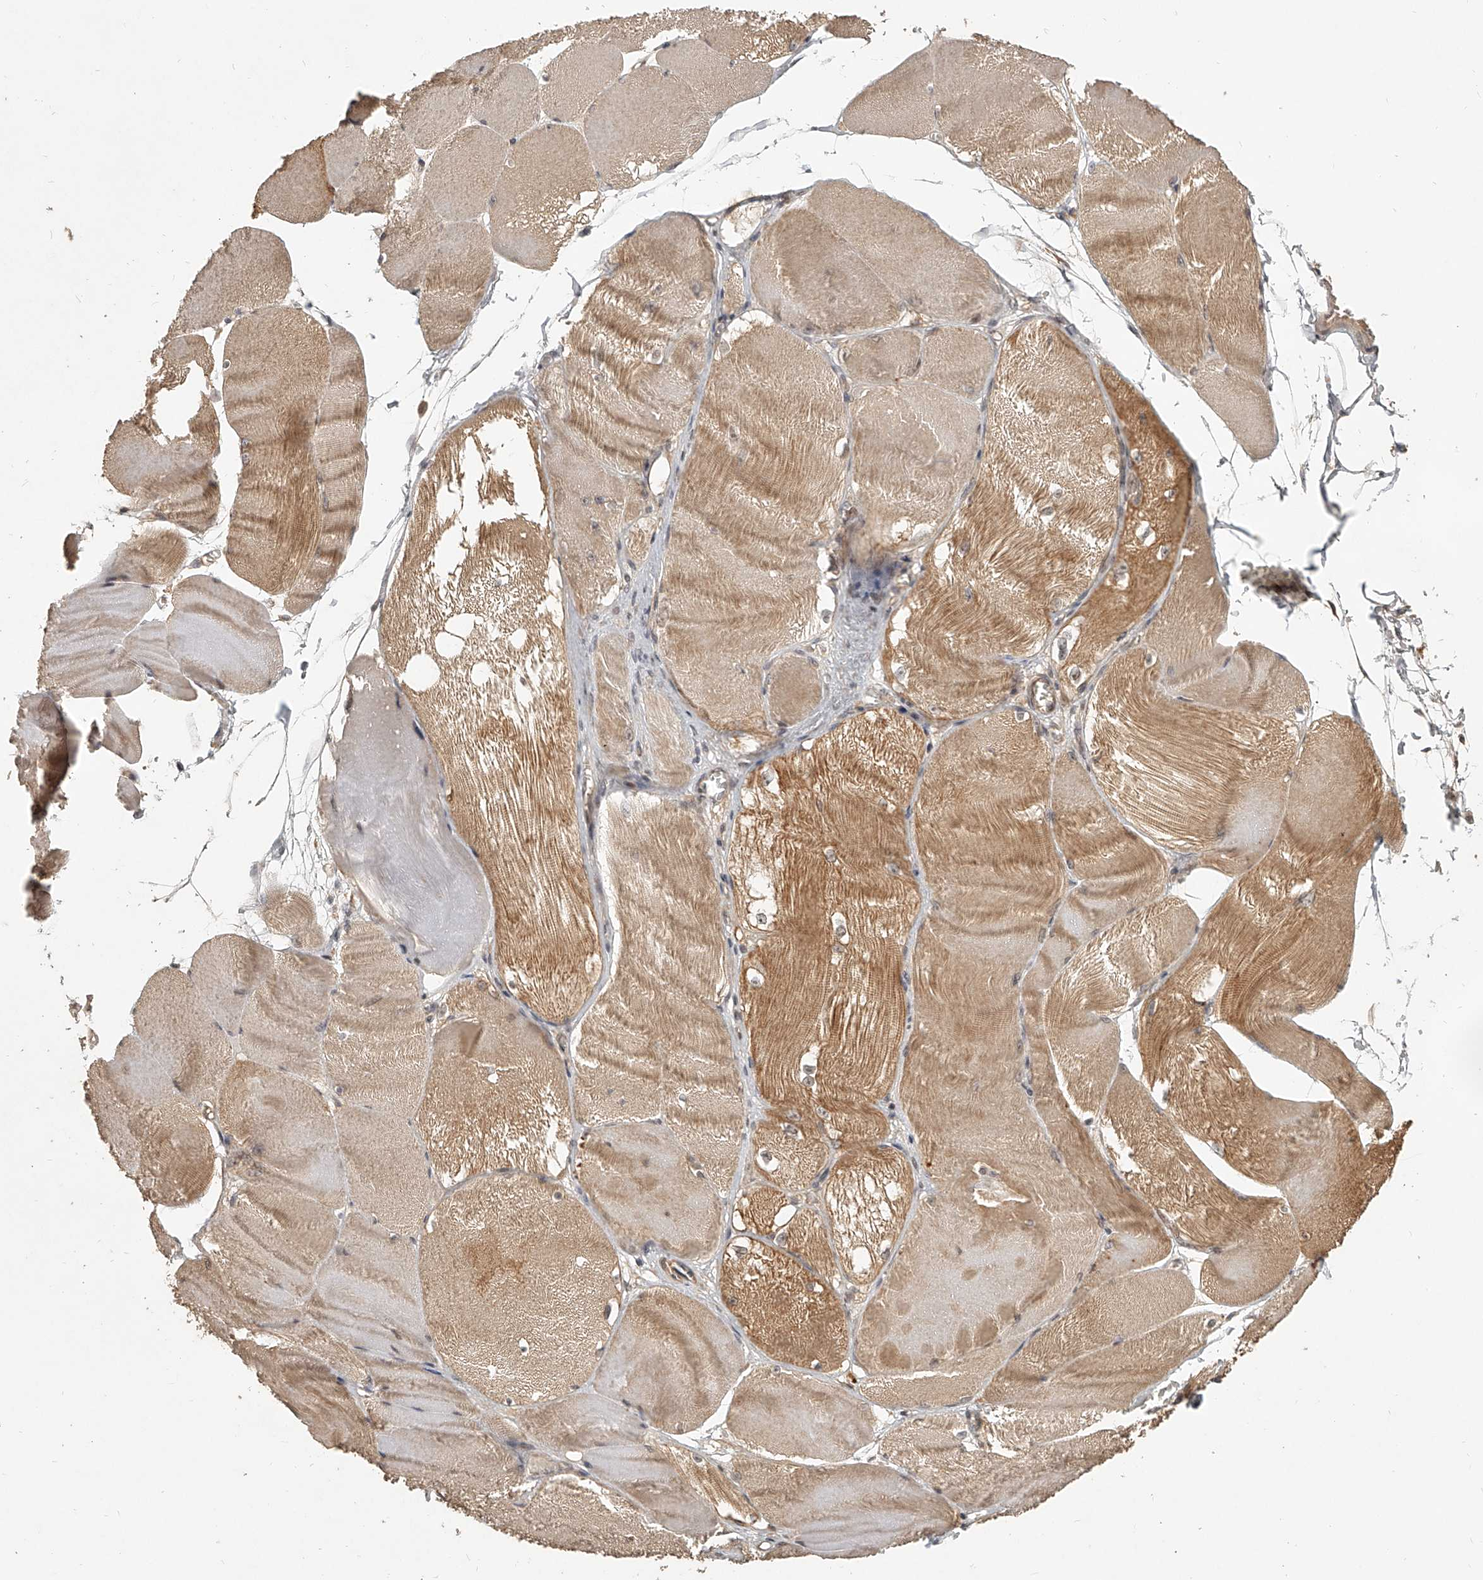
{"staining": {"intensity": "moderate", "quantity": "25%-75%", "location": "cytoplasmic/membranous"}, "tissue": "skeletal muscle", "cell_type": "Myocytes", "image_type": "normal", "snomed": [{"axis": "morphology", "description": "Normal tissue, NOS"}, {"axis": "morphology", "description": "Basal cell carcinoma"}, {"axis": "topography", "description": "Skeletal muscle"}], "caption": "A brown stain highlights moderate cytoplasmic/membranous expression of a protein in myocytes of normal skeletal muscle.", "gene": "SLC37A1", "patient": {"sex": "female", "age": 64}}